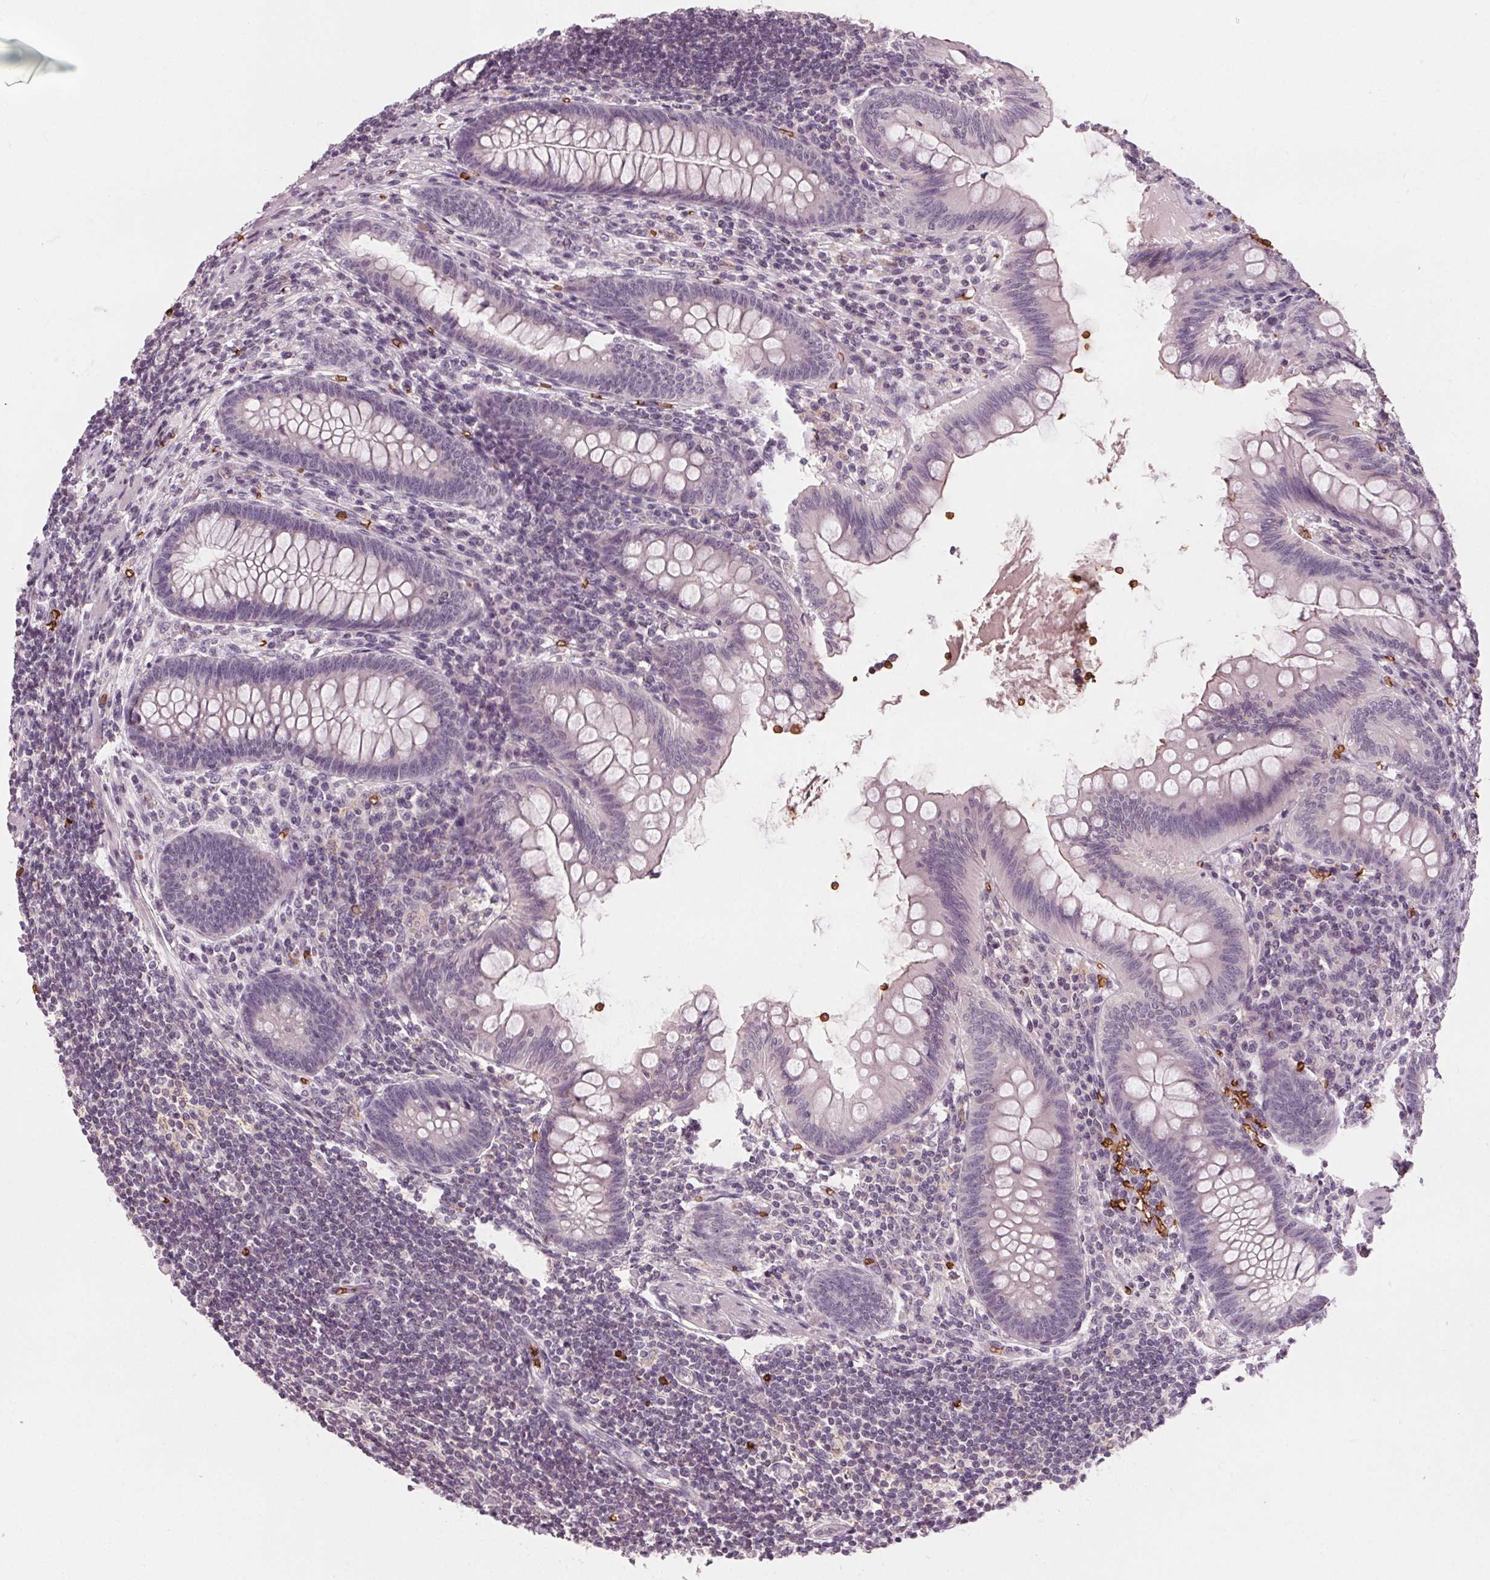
{"staining": {"intensity": "negative", "quantity": "none", "location": "none"}, "tissue": "appendix", "cell_type": "Glandular cells", "image_type": "normal", "snomed": [{"axis": "morphology", "description": "Normal tissue, NOS"}, {"axis": "topography", "description": "Appendix"}], "caption": "Immunohistochemistry image of unremarkable appendix: human appendix stained with DAB demonstrates no significant protein positivity in glandular cells.", "gene": "SLC4A1", "patient": {"sex": "female", "age": 57}}